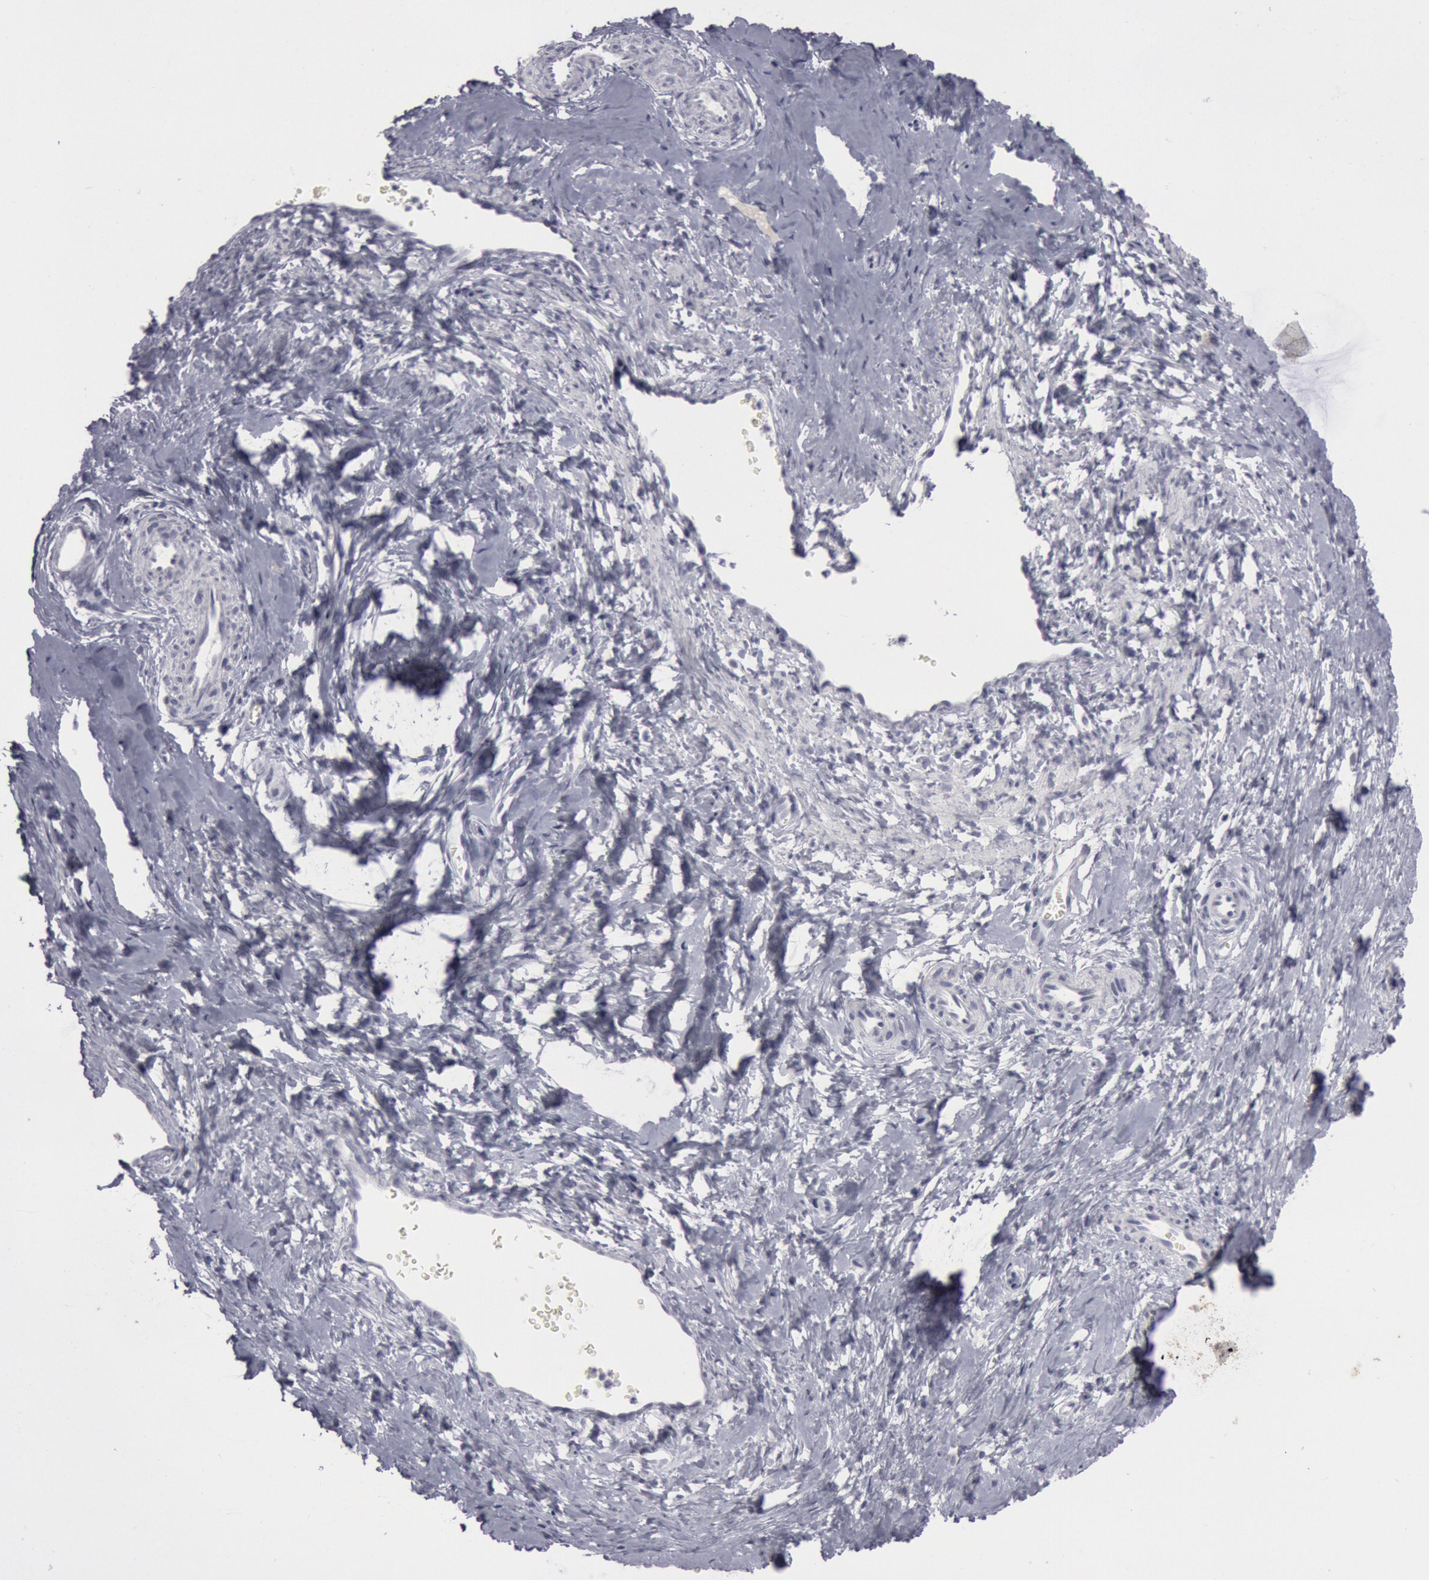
{"staining": {"intensity": "negative", "quantity": "none", "location": "none"}, "tissue": "cervix", "cell_type": "Glandular cells", "image_type": "normal", "snomed": [{"axis": "morphology", "description": "Normal tissue, NOS"}, {"axis": "topography", "description": "Cervix"}], "caption": "DAB (3,3'-diaminobenzidine) immunohistochemical staining of benign human cervix displays no significant positivity in glandular cells.", "gene": "KRT16", "patient": {"sex": "female", "age": 40}}